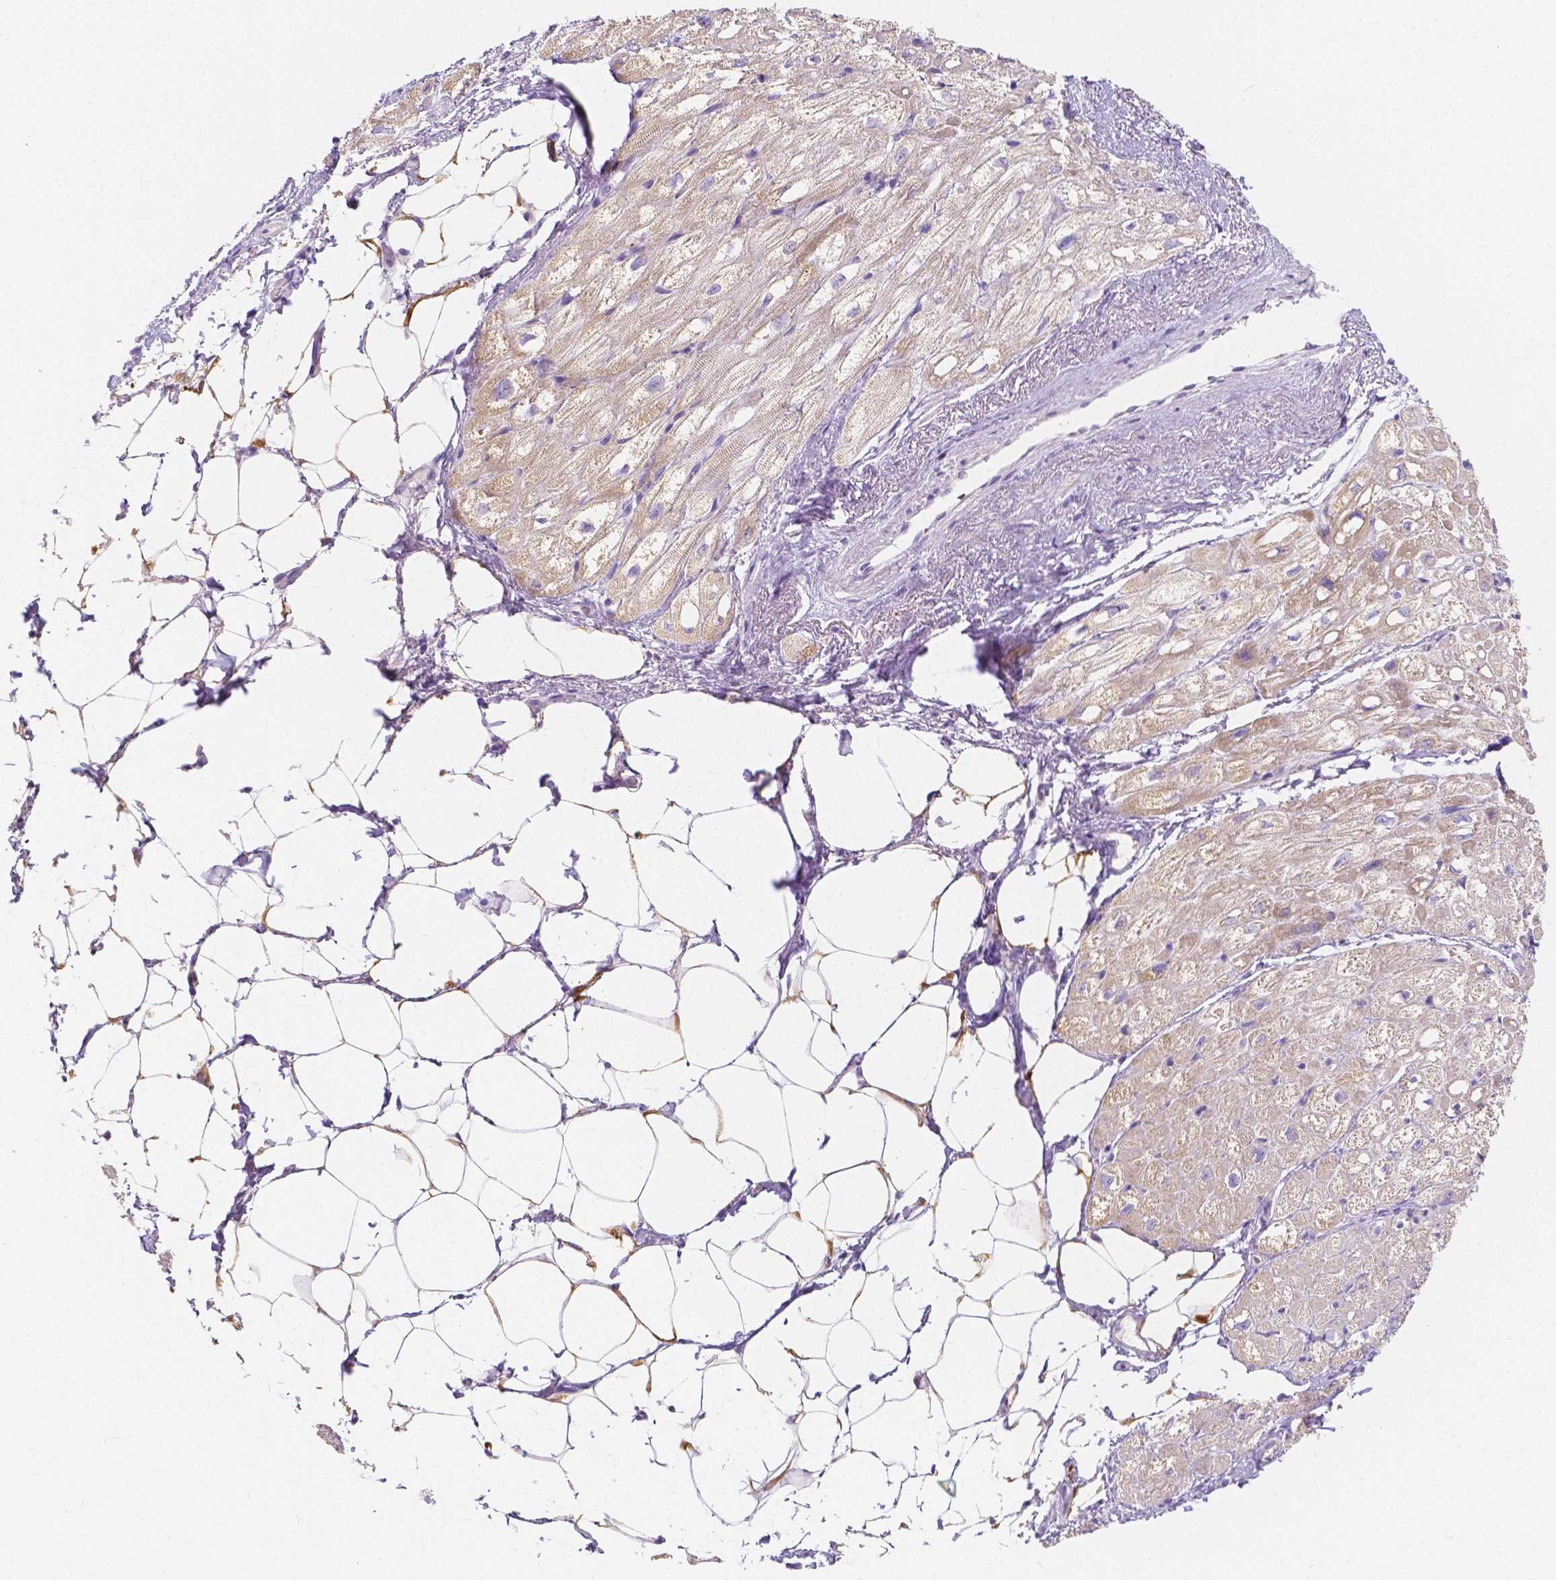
{"staining": {"intensity": "moderate", "quantity": "25%-75%", "location": "cytoplasmic/membranous"}, "tissue": "heart muscle", "cell_type": "Cardiomyocytes", "image_type": "normal", "snomed": [{"axis": "morphology", "description": "Normal tissue, NOS"}, {"axis": "topography", "description": "Heart"}], "caption": "A brown stain highlights moderate cytoplasmic/membranous staining of a protein in cardiomyocytes of benign human heart muscle.", "gene": "RNF186", "patient": {"sex": "female", "age": 69}}